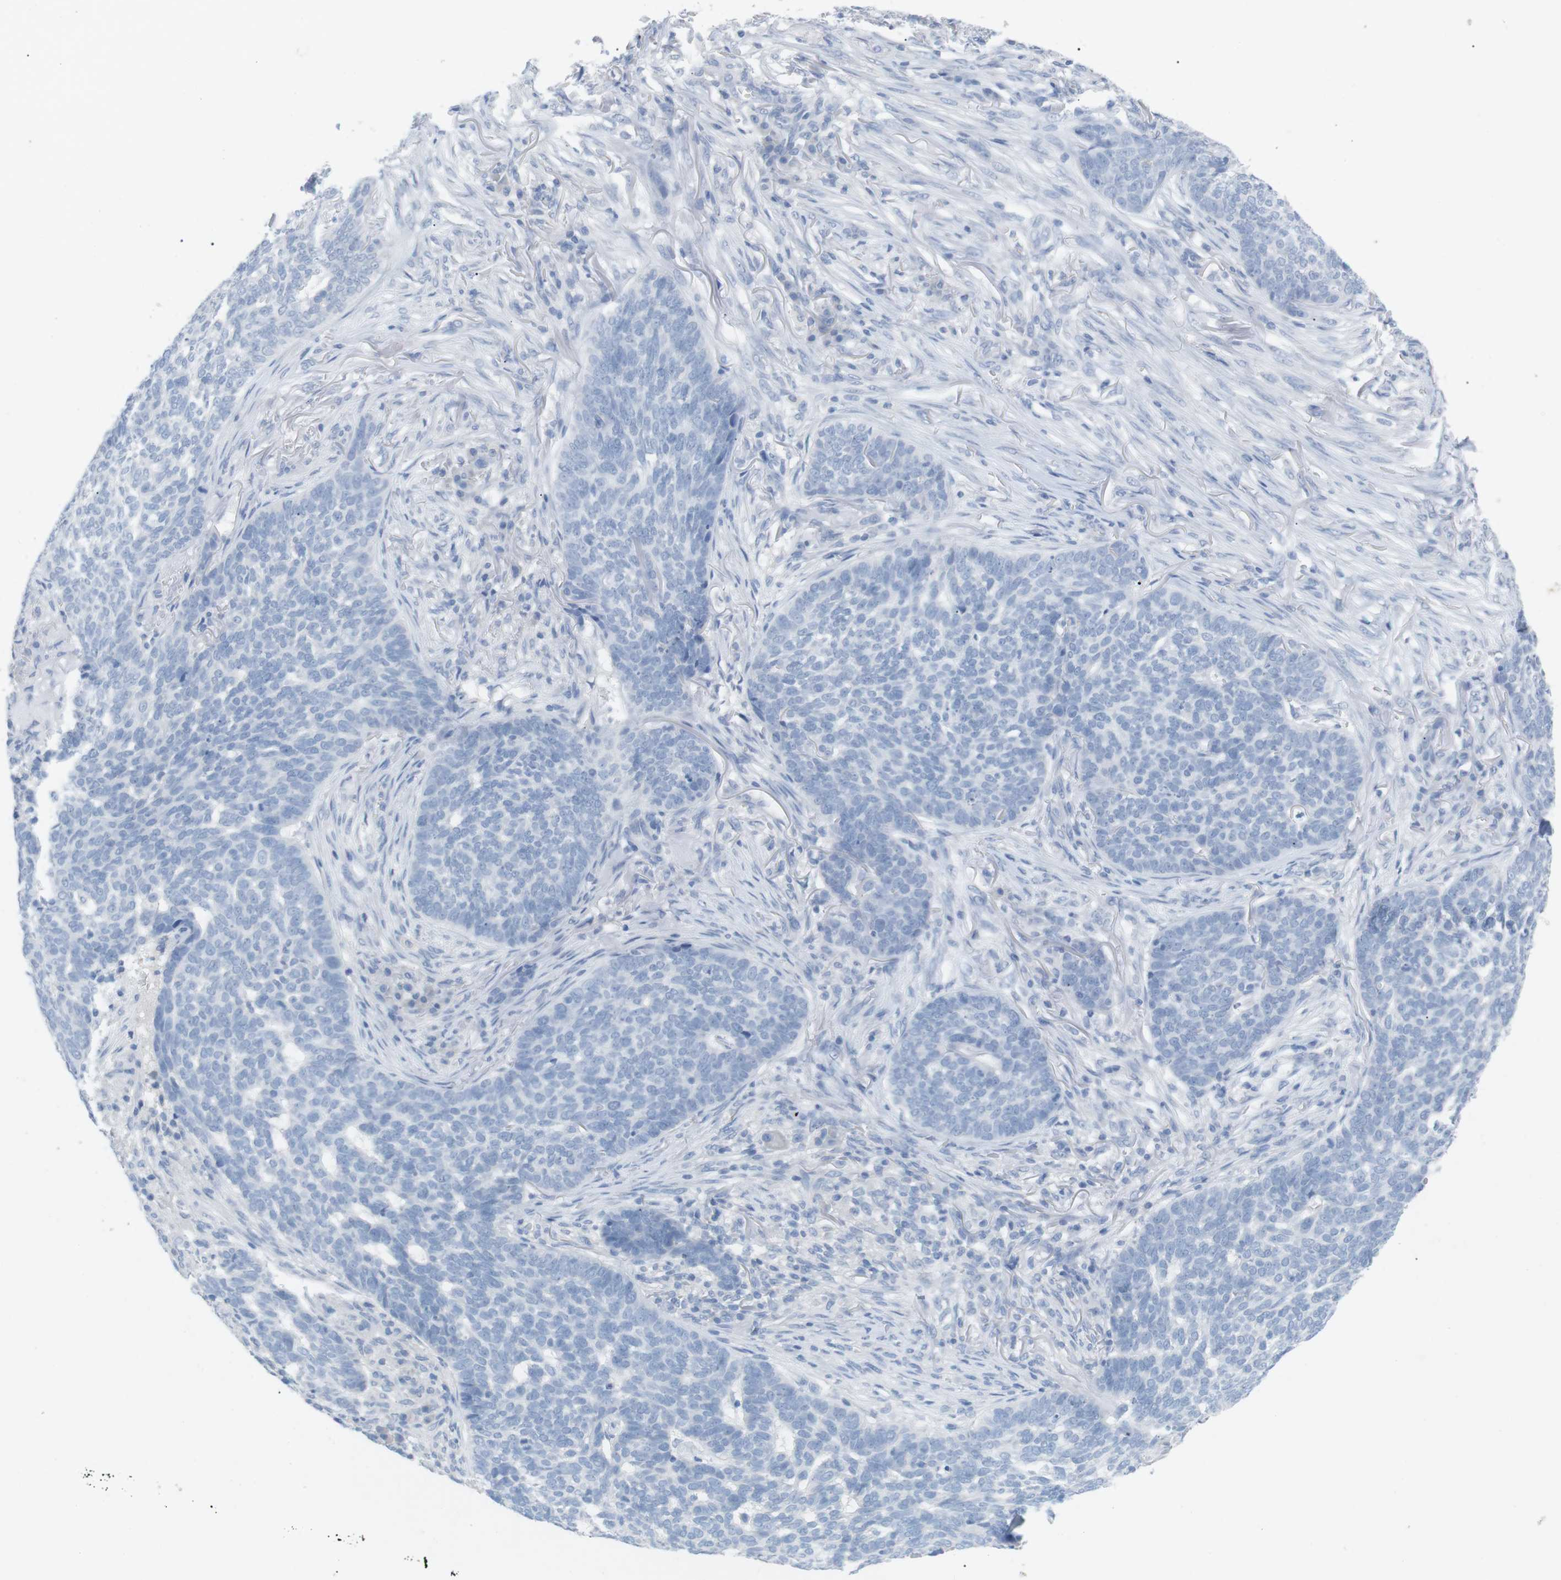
{"staining": {"intensity": "negative", "quantity": "none", "location": "none"}, "tissue": "skin cancer", "cell_type": "Tumor cells", "image_type": "cancer", "snomed": [{"axis": "morphology", "description": "Basal cell carcinoma"}, {"axis": "topography", "description": "Skin"}], "caption": "IHC image of neoplastic tissue: skin basal cell carcinoma stained with DAB (3,3'-diaminobenzidine) shows no significant protein expression in tumor cells.", "gene": "HBG2", "patient": {"sex": "male", "age": 85}}